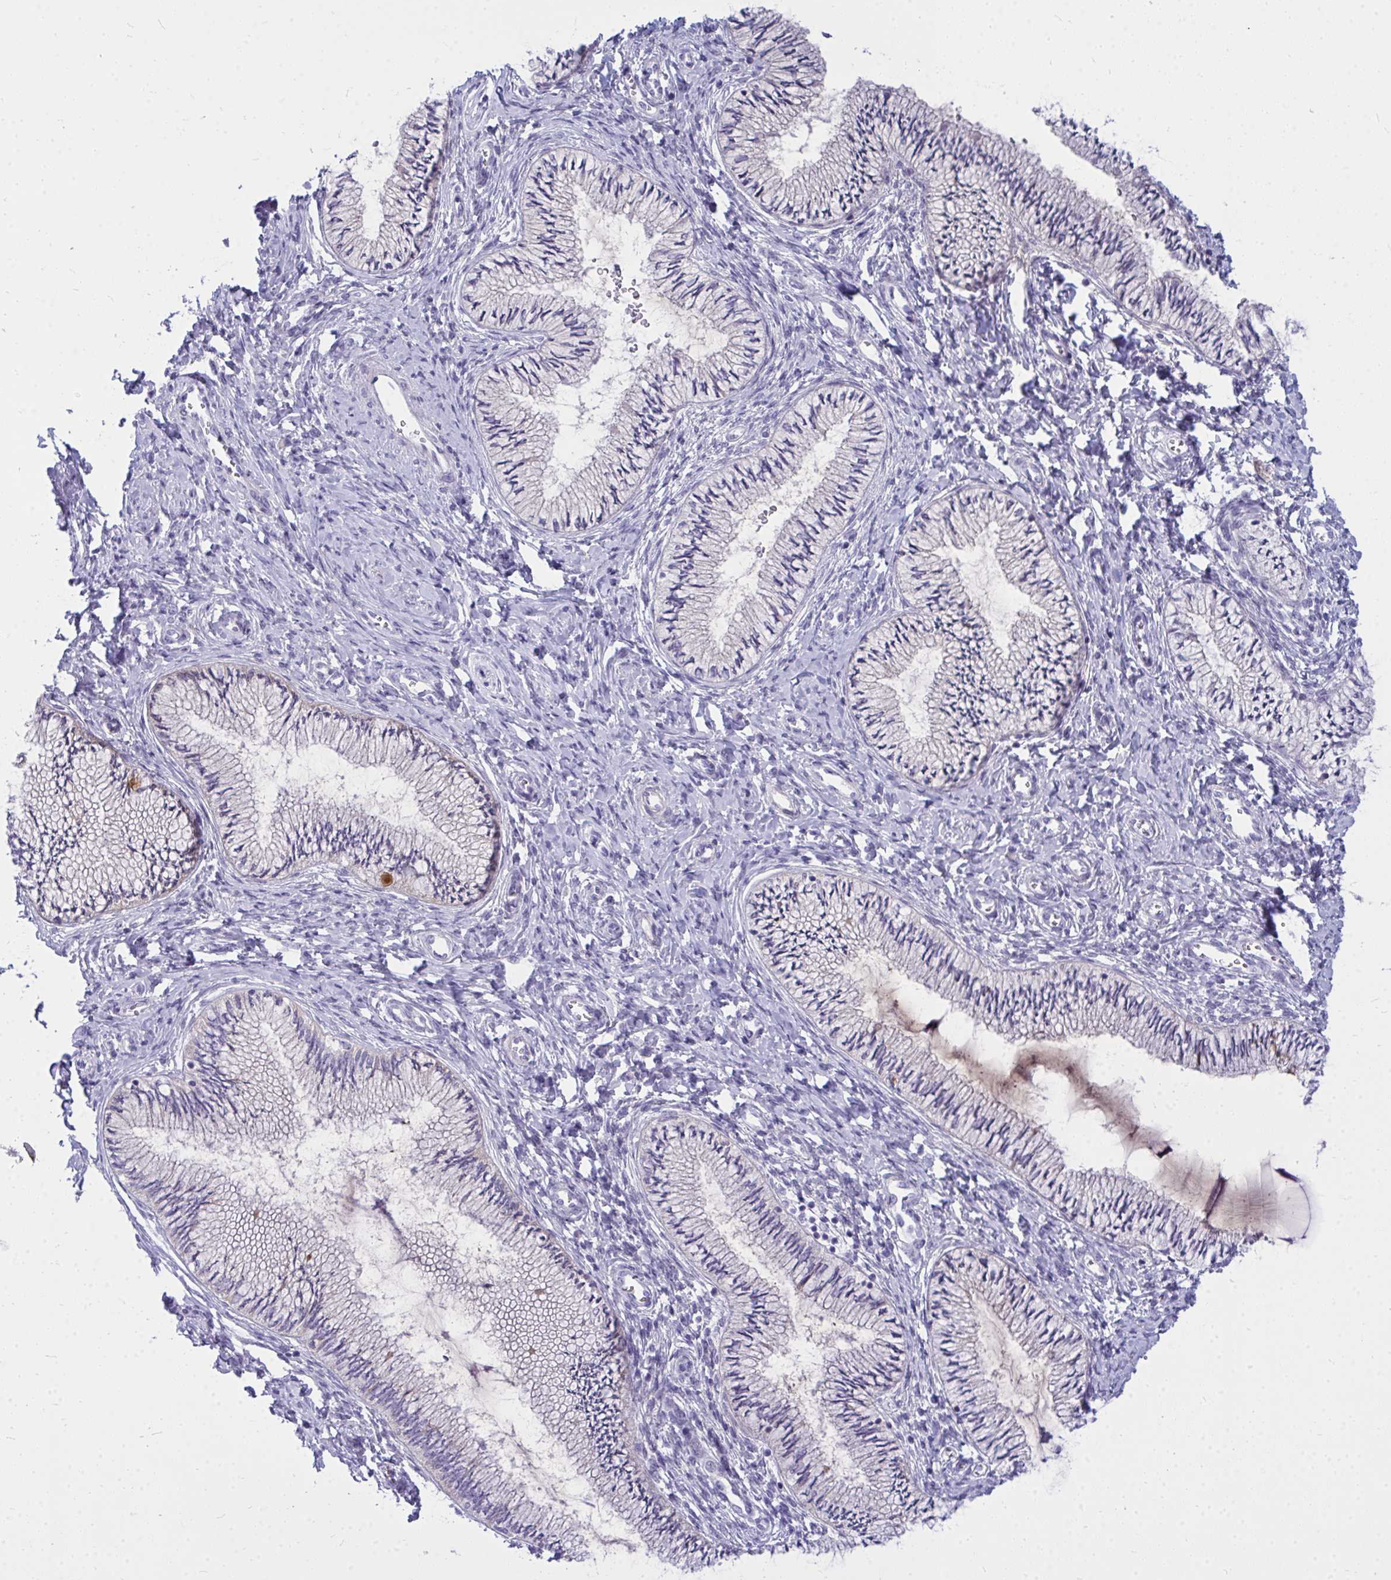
{"staining": {"intensity": "weak", "quantity": "25%-75%", "location": "cytoplasmic/membranous"}, "tissue": "cervix", "cell_type": "Glandular cells", "image_type": "normal", "snomed": [{"axis": "morphology", "description": "Normal tissue, NOS"}, {"axis": "topography", "description": "Cervix"}], "caption": "High-magnification brightfield microscopy of unremarkable cervix stained with DAB (3,3'-diaminobenzidine) (brown) and counterstained with hematoxylin (blue). glandular cells exhibit weak cytoplasmic/membranous expression is present in about25%-75% of cells.", "gene": "ZSCAN25", "patient": {"sex": "female", "age": 24}}